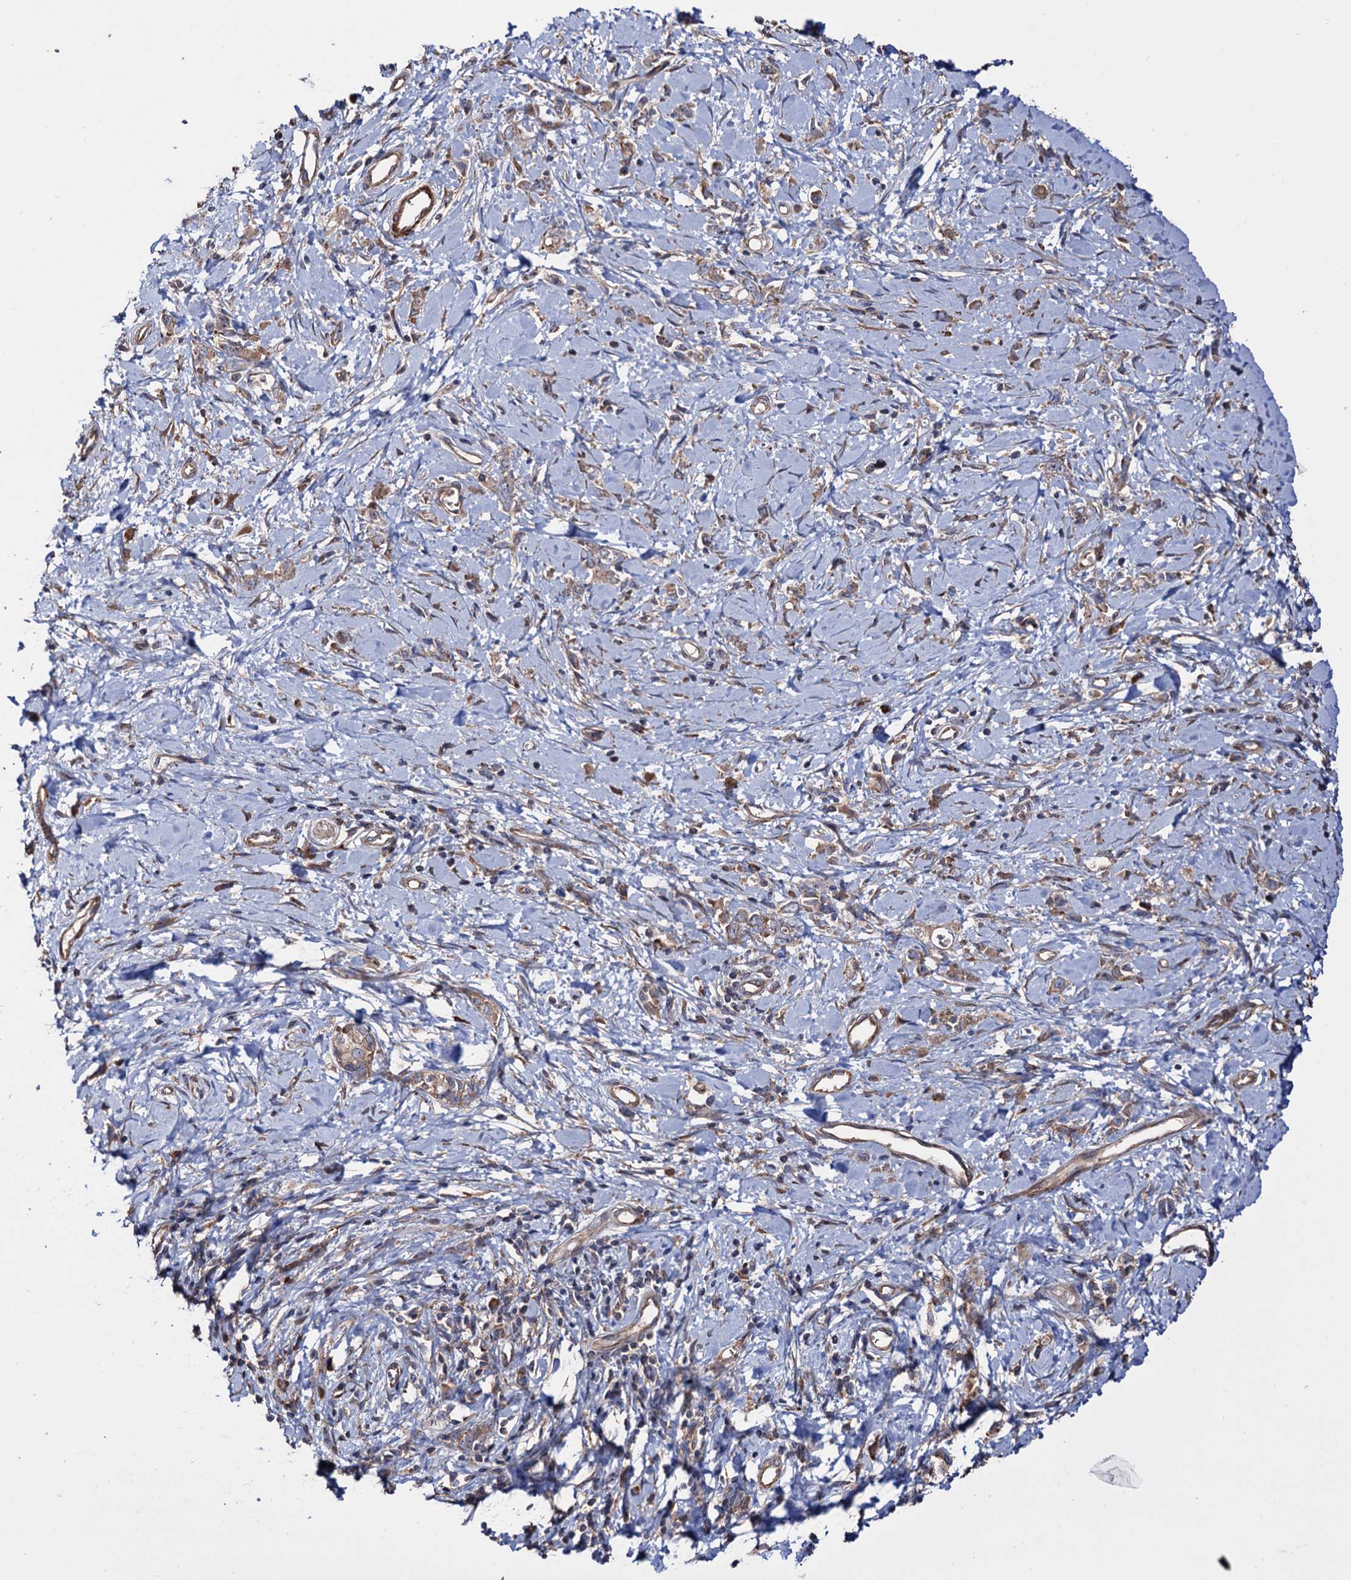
{"staining": {"intensity": "weak", "quantity": ">75%", "location": "cytoplasmic/membranous"}, "tissue": "stomach cancer", "cell_type": "Tumor cells", "image_type": "cancer", "snomed": [{"axis": "morphology", "description": "Adenocarcinoma, NOS"}, {"axis": "topography", "description": "Stomach"}], "caption": "Stomach cancer was stained to show a protein in brown. There is low levels of weak cytoplasmic/membranous staining in approximately >75% of tumor cells. The staining is performed using DAB (3,3'-diaminobenzidine) brown chromogen to label protein expression. The nuclei are counter-stained blue using hematoxylin.", "gene": "FERMT2", "patient": {"sex": "female", "age": 76}}